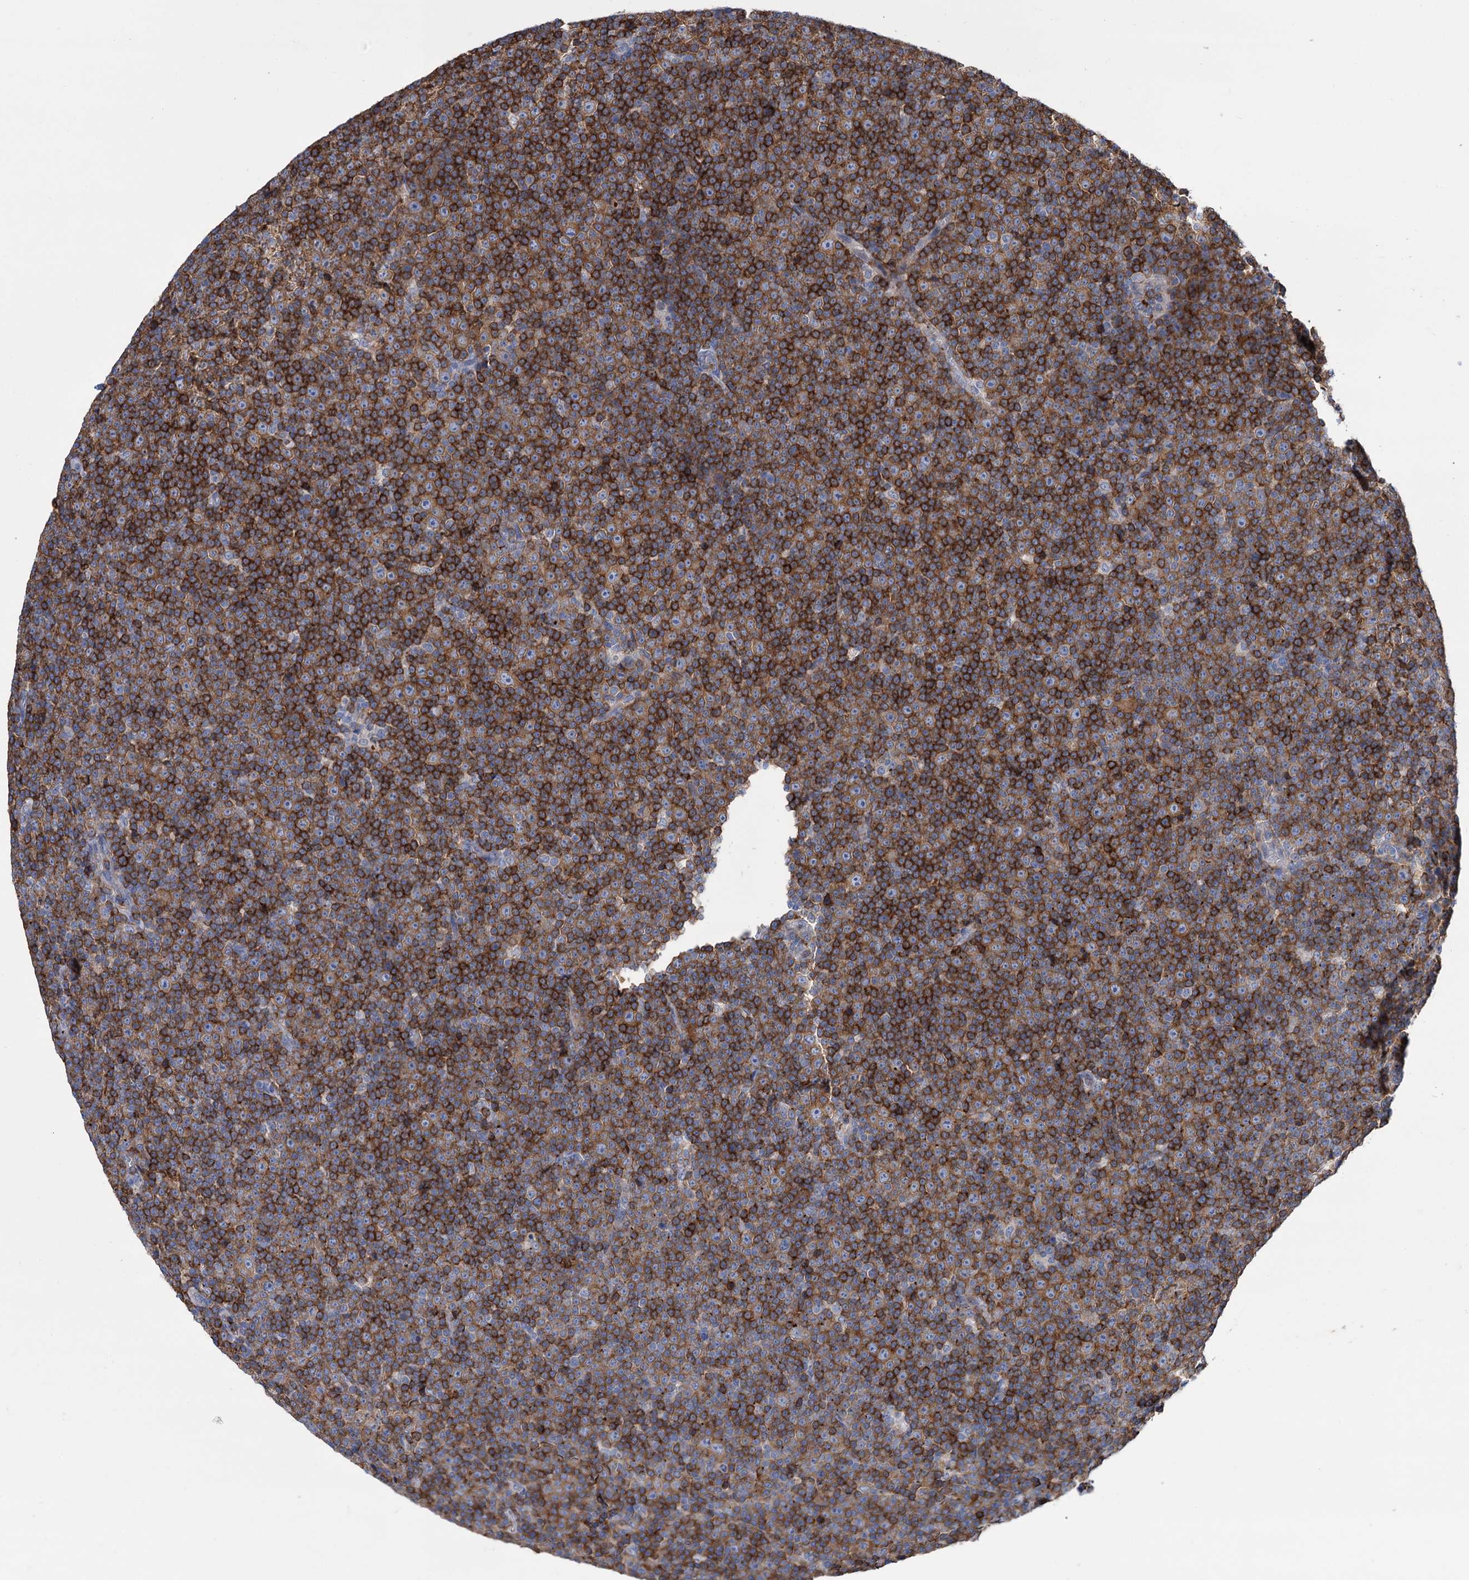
{"staining": {"intensity": "strong", "quantity": ">75%", "location": "cytoplasmic/membranous"}, "tissue": "lymphoma", "cell_type": "Tumor cells", "image_type": "cancer", "snomed": [{"axis": "morphology", "description": "Malignant lymphoma, non-Hodgkin's type, Low grade"}, {"axis": "topography", "description": "Lymph node"}], "caption": "IHC (DAB (3,3'-diaminobenzidine)) staining of malignant lymphoma, non-Hodgkin's type (low-grade) exhibits strong cytoplasmic/membranous protein positivity in about >75% of tumor cells.", "gene": "BBS4", "patient": {"sex": "female", "age": 67}}